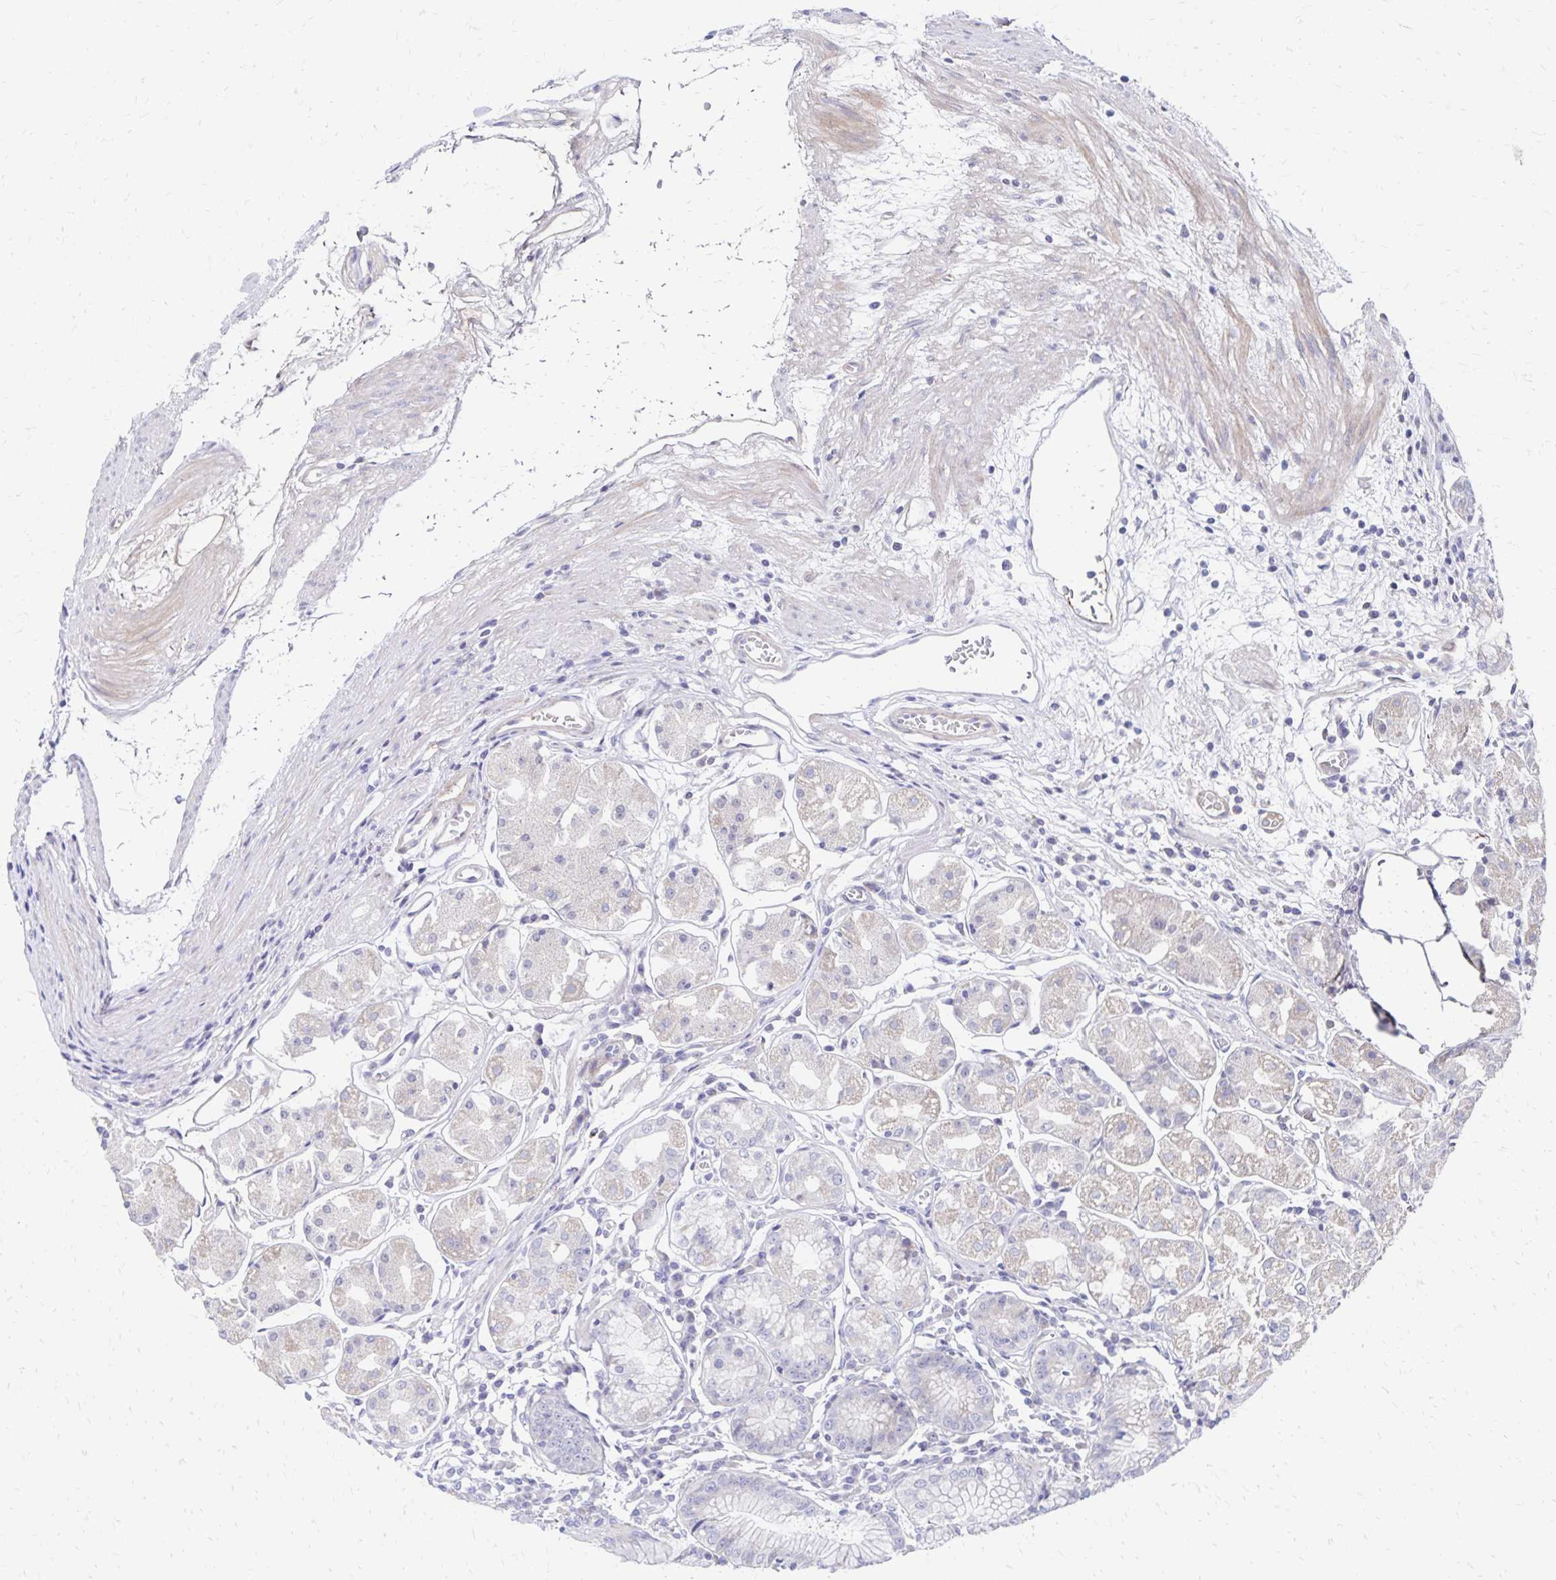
{"staining": {"intensity": "weak", "quantity": "<25%", "location": "cytoplasmic/membranous"}, "tissue": "stomach", "cell_type": "Glandular cells", "image_type": "normal", "snomed": [{"axis": "morphology", "description": "Normal tissue, NOS"}, {"axis": "topography", "description": "Stomach"}], "caption": "A micrograph of stomach stained for a protein exhibits no brown staining in glandular cells. (Stains: DAB immunohistochemistry (IHC) with hematoxylin counter stain, Microscopy: brightfield microscopy at high magnification).", "gene": "NECAP1", "patient": {"sex": "male", "age": 55}}